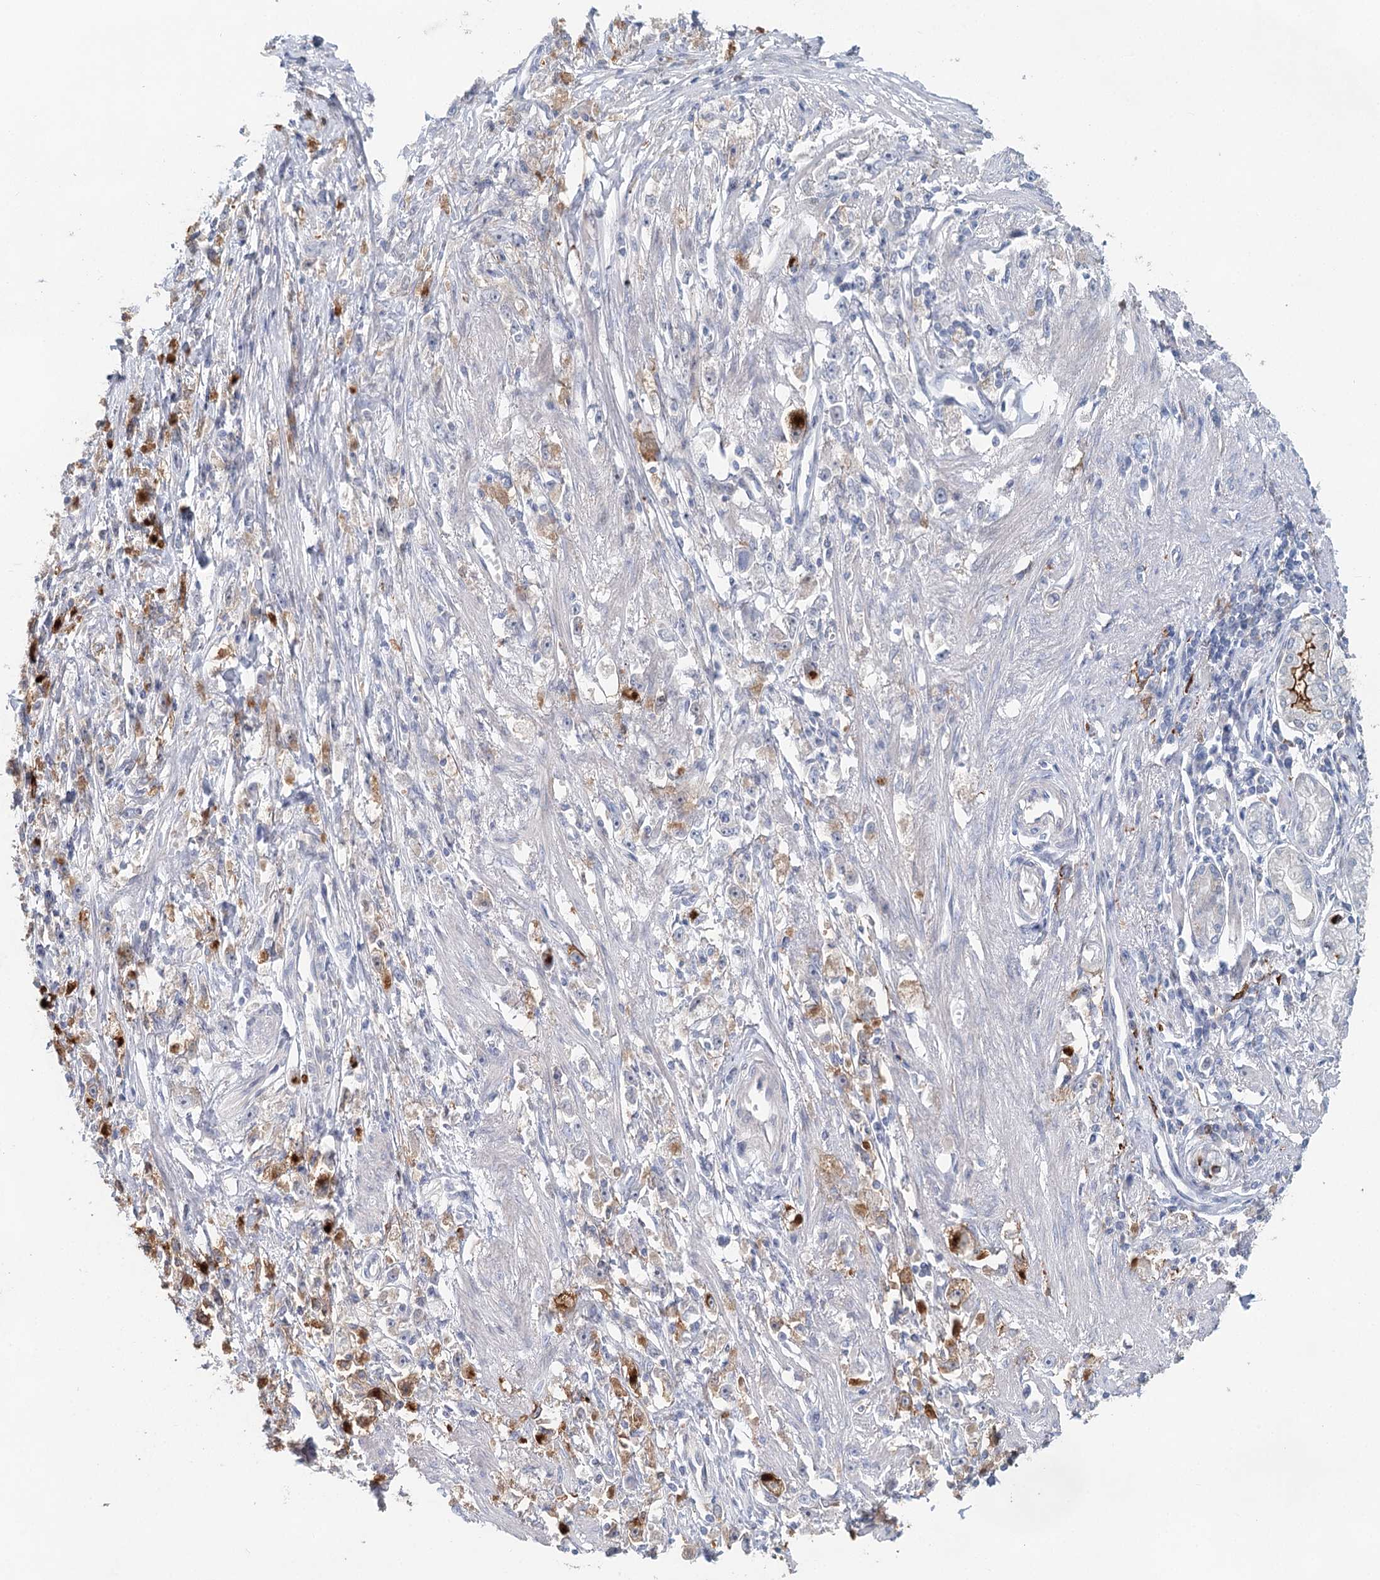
{"staining": {"intensity": "moderate", "quantity": "<25%", "location": "cytoplasmic/membranous"}, "tissue": "stomach cancer", "cell_type": "Tumor cells", "image_type": "cancer", "snomed": [{"axis": "morphology", "description": "Adenocarcinoma, NOS"}, {"axis": "topography", "description": "Stomach"}], "caption": "A micrograph of human adenocarcinoma (stomach) stained for a protein reveals moderate cytoplasmic/membranous brown staining in tumor cells.", "gene": "SLC19A3", "patient": {"sex": "female", "age": 59}}